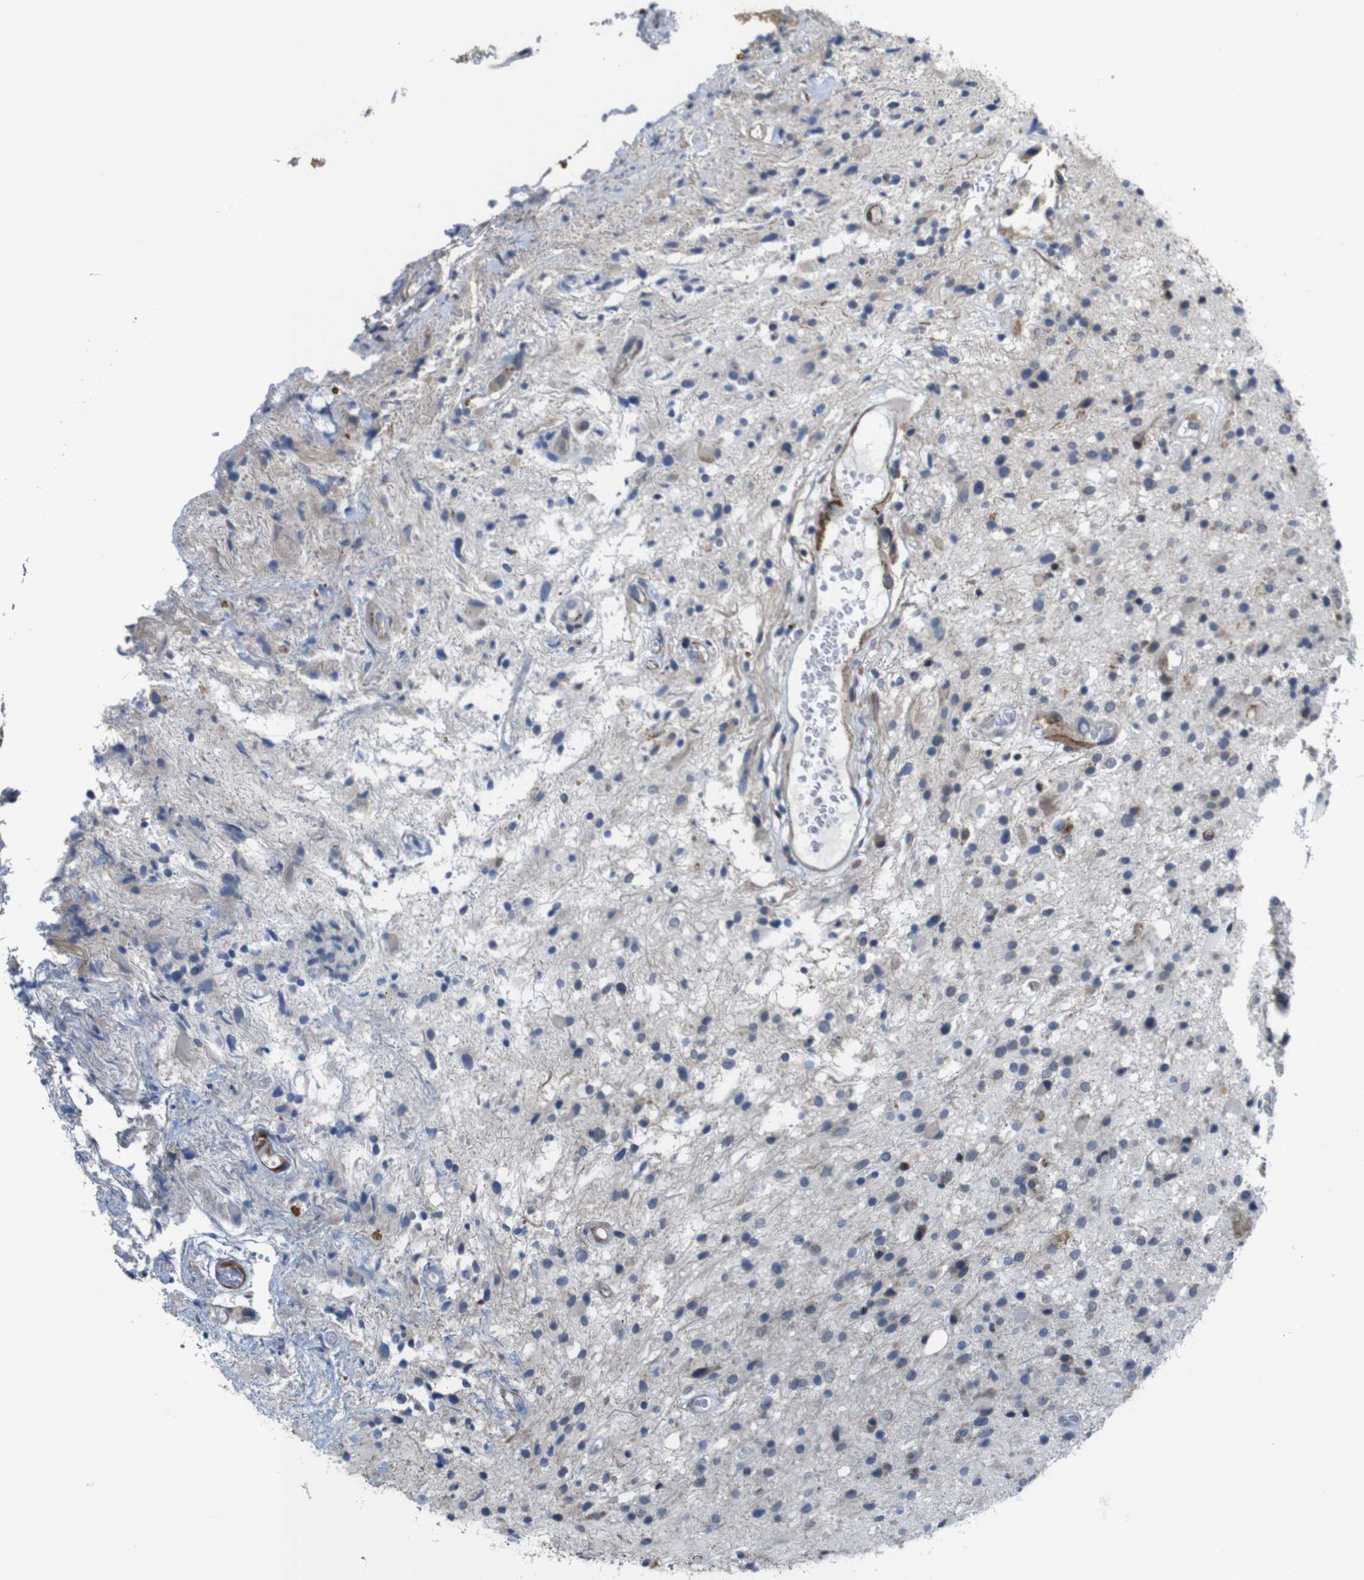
{"staining": {"intensity": "negative", "quantity": "none", "location": "none"}, "tissue": "glioma", "cell_type": "Tumor cells", "image_type": "cancer", "snomed": [{"axis": "morphology", "description": "Glioma, malignant, High grade"}, {"axis": "topography", "description": "Brain"}], "caption": "The image displays no significant positivity in tumor cells of malignant glioma (high-grade).", "gene": "GGT7", "patient": {"sex": "male", "age": 33}}